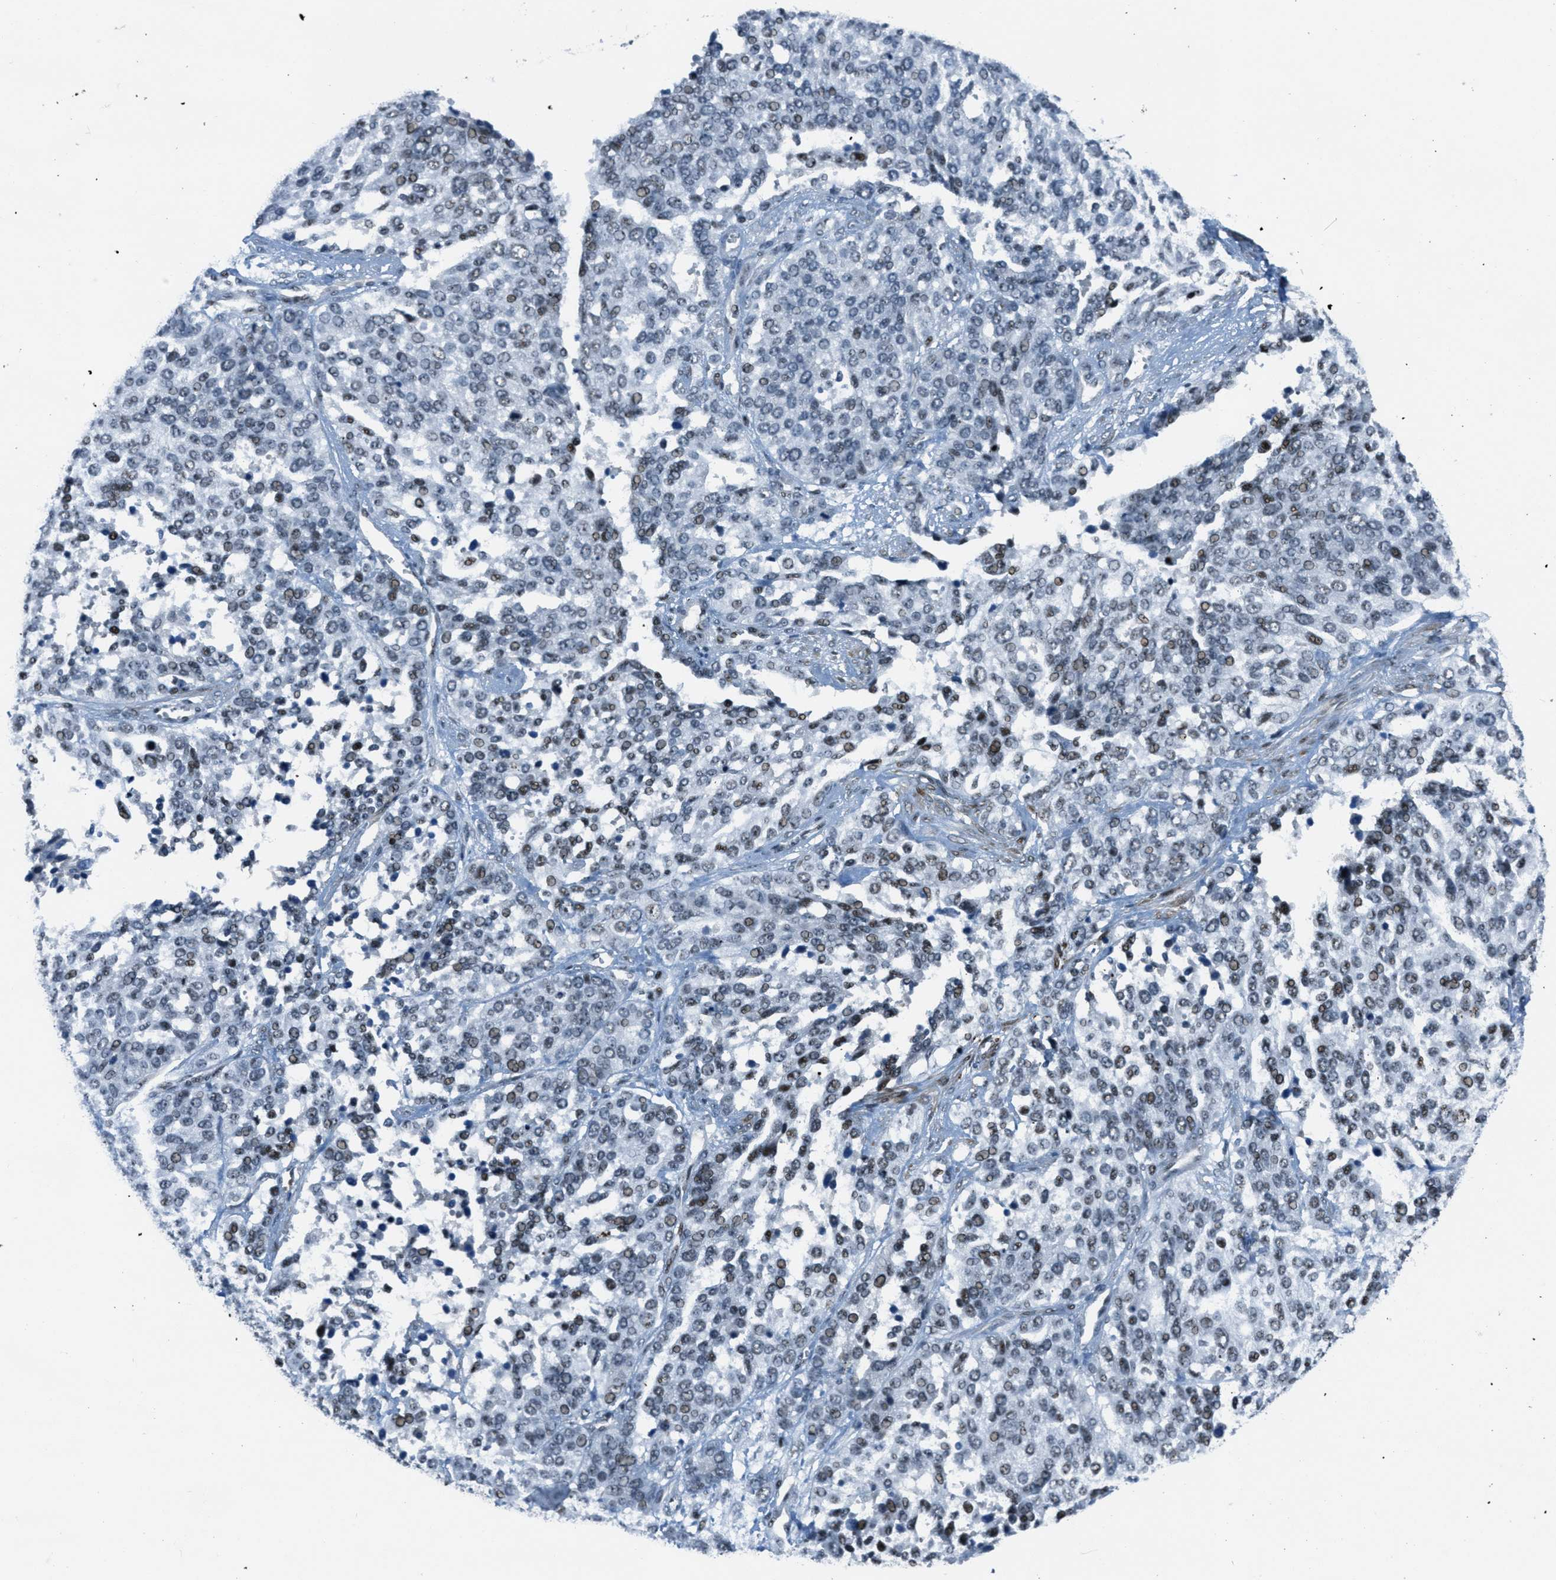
{"staining": {"intensity": "weak", "quantity": "25%-75%", "location": "nuclear"}, "tissue": "ovarian cancer", "cell_type": "Tumor cells", "image_type": "cancer", "snomed": [{"axis": "morphology", "description": "Cystadenocarcinoma, serous, NOS"}, {"axis": "topography", "description": "Ovary"}], "caption": "Protein expression analysis of ovarian serous cystadenocarcinoma demonstrates weak nuclear expression in approximately 25%-75% of tumor cells. (DAB = brown stain, brightfield microscopy at high magnification).", "gene": "ZDHHC23", "patient": {"sex": "female", "age": 44}}